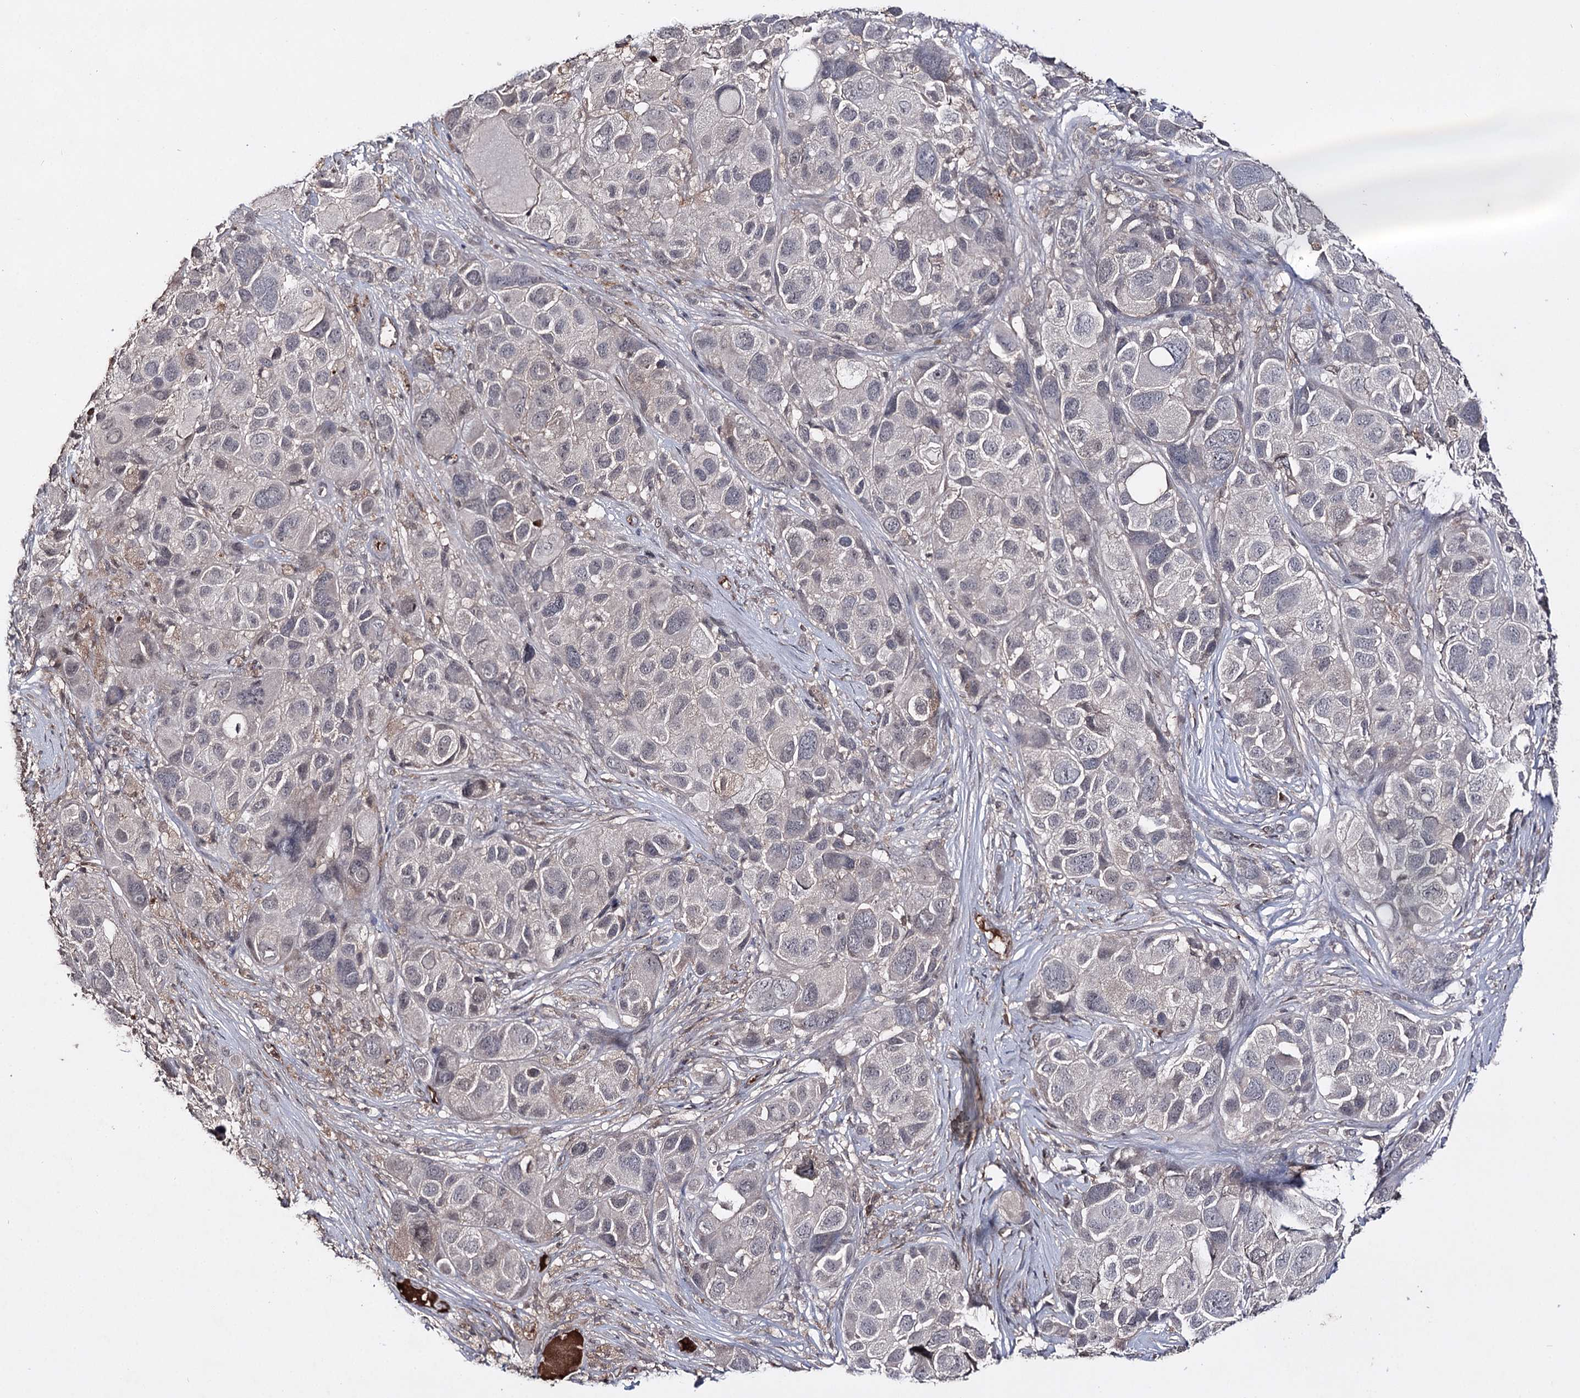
{"staining": {"intensity": "negative", "quantity": "none", "location": "none"}, "tissue": "melanoma", "cell_type": "Tumor cells", "image_type": "cancer", "snomed": [{"axis": "morphology", "description": "Malignant melanoma, NOS"}, {"axis": "topography", "description": "Skin of trunk"}], "caption": "Tumor cells are negative for brown protein staining in malignant melanoma.", "gene": "SYNGR3", "patient": {"sex": "male", "age": 71}}